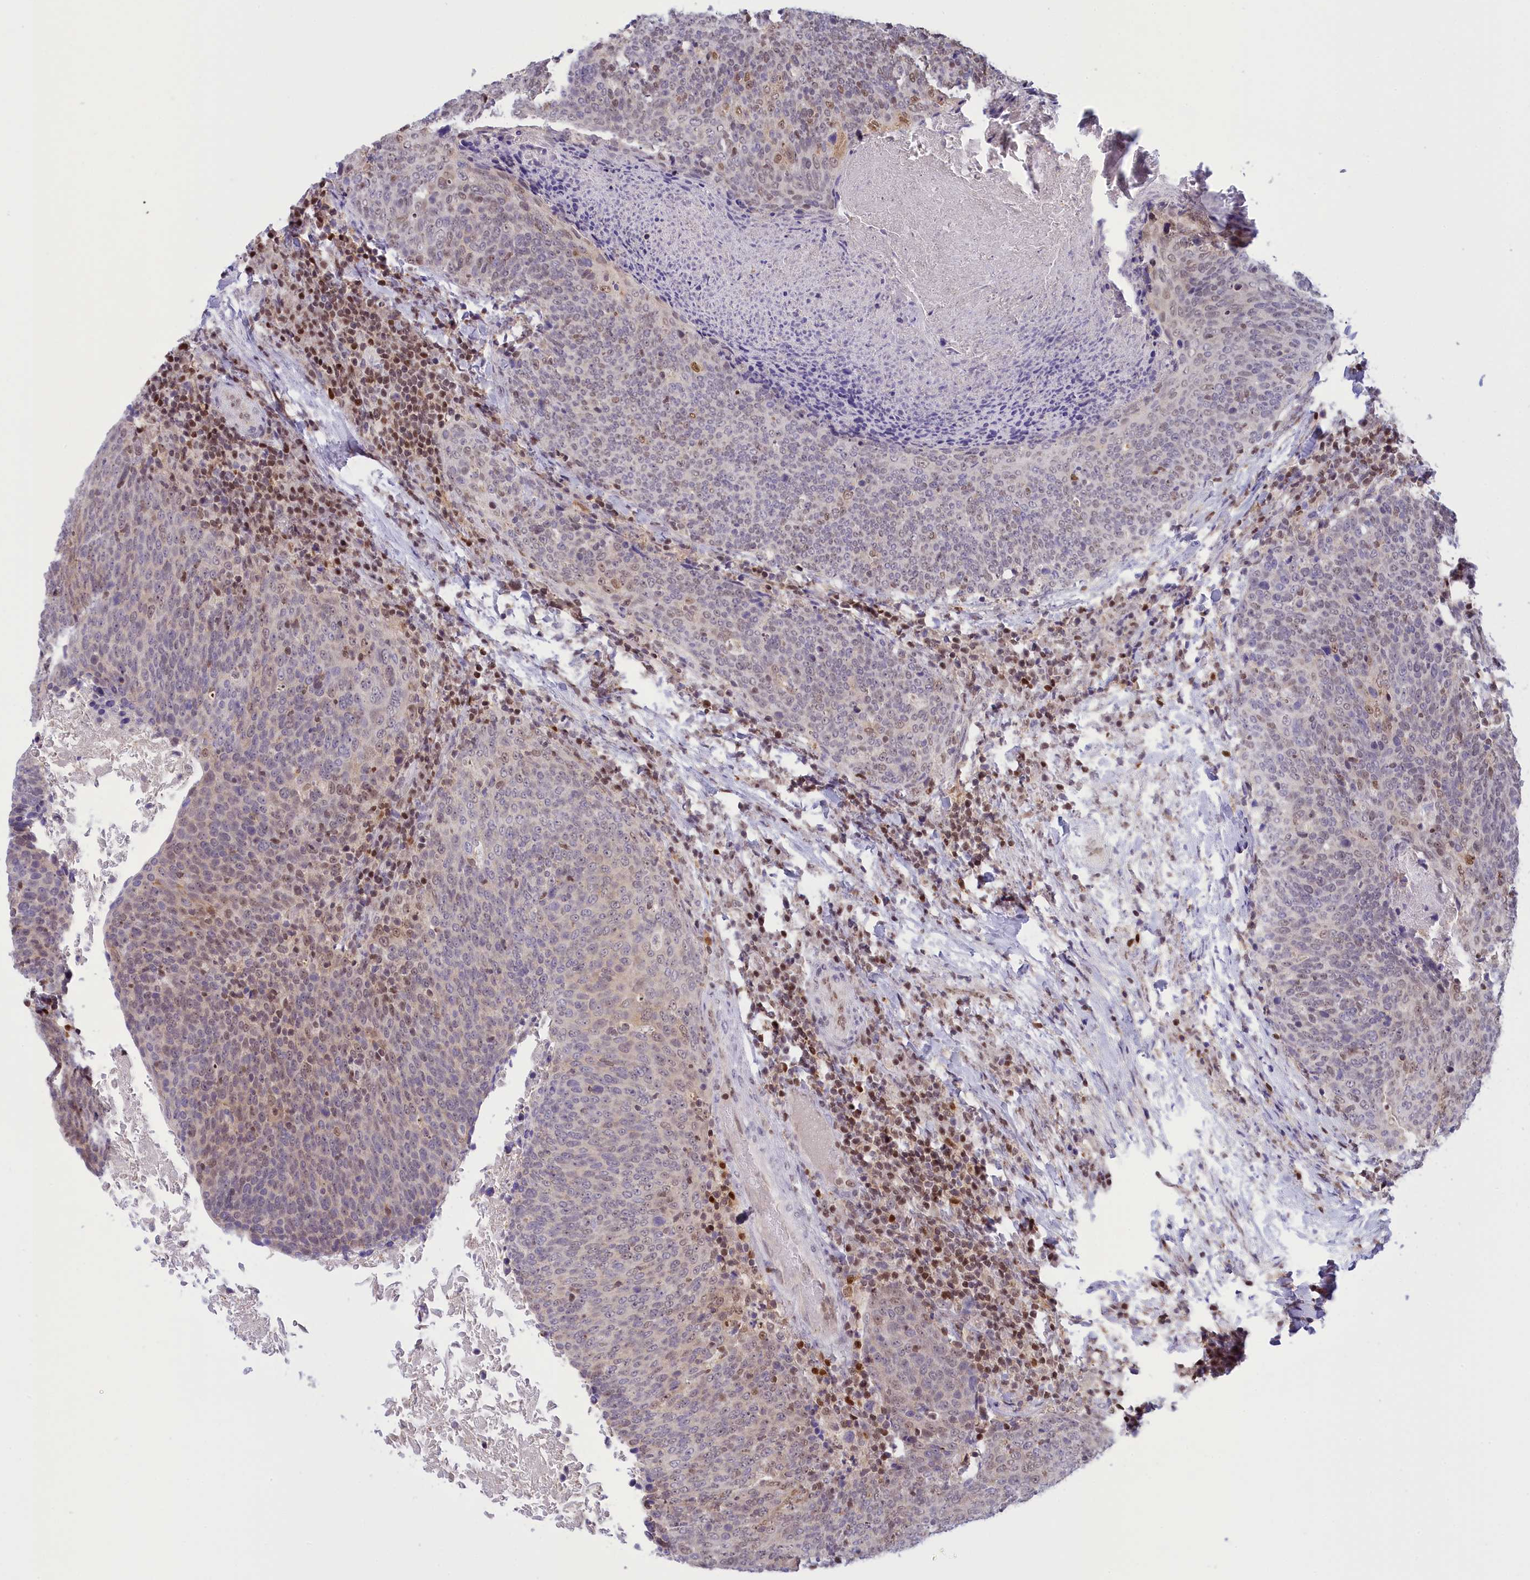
{"staining": {"intensity": "weak", "quantity": "25%-75%", "location": "nuclear"}, "tissue": "head and neck cancer", "cell_type": "Tumor cells", "image_type": "cancer", "snomed": [{"axis": "morphology", "description": "Squamous cell carcinoma, NOS"}, {"axis": "morphology", "description": "Squamous cell carcinoma, metastatic, NOS"}, {"axis": "topography", "description": "Lymph node"}, {"axis": "topography", "description": "Head-Neck"}], "caption": "IHC (DAB (3,3'-diaminobenzidine)) staining of squamous cell carcinoma (head and neck) exhibits weak nuclear protein positivity in approximately 25%-75% of tumor cells.", "gene": "IZUMO2", "patient": {"sex": "male", "age": 62}}